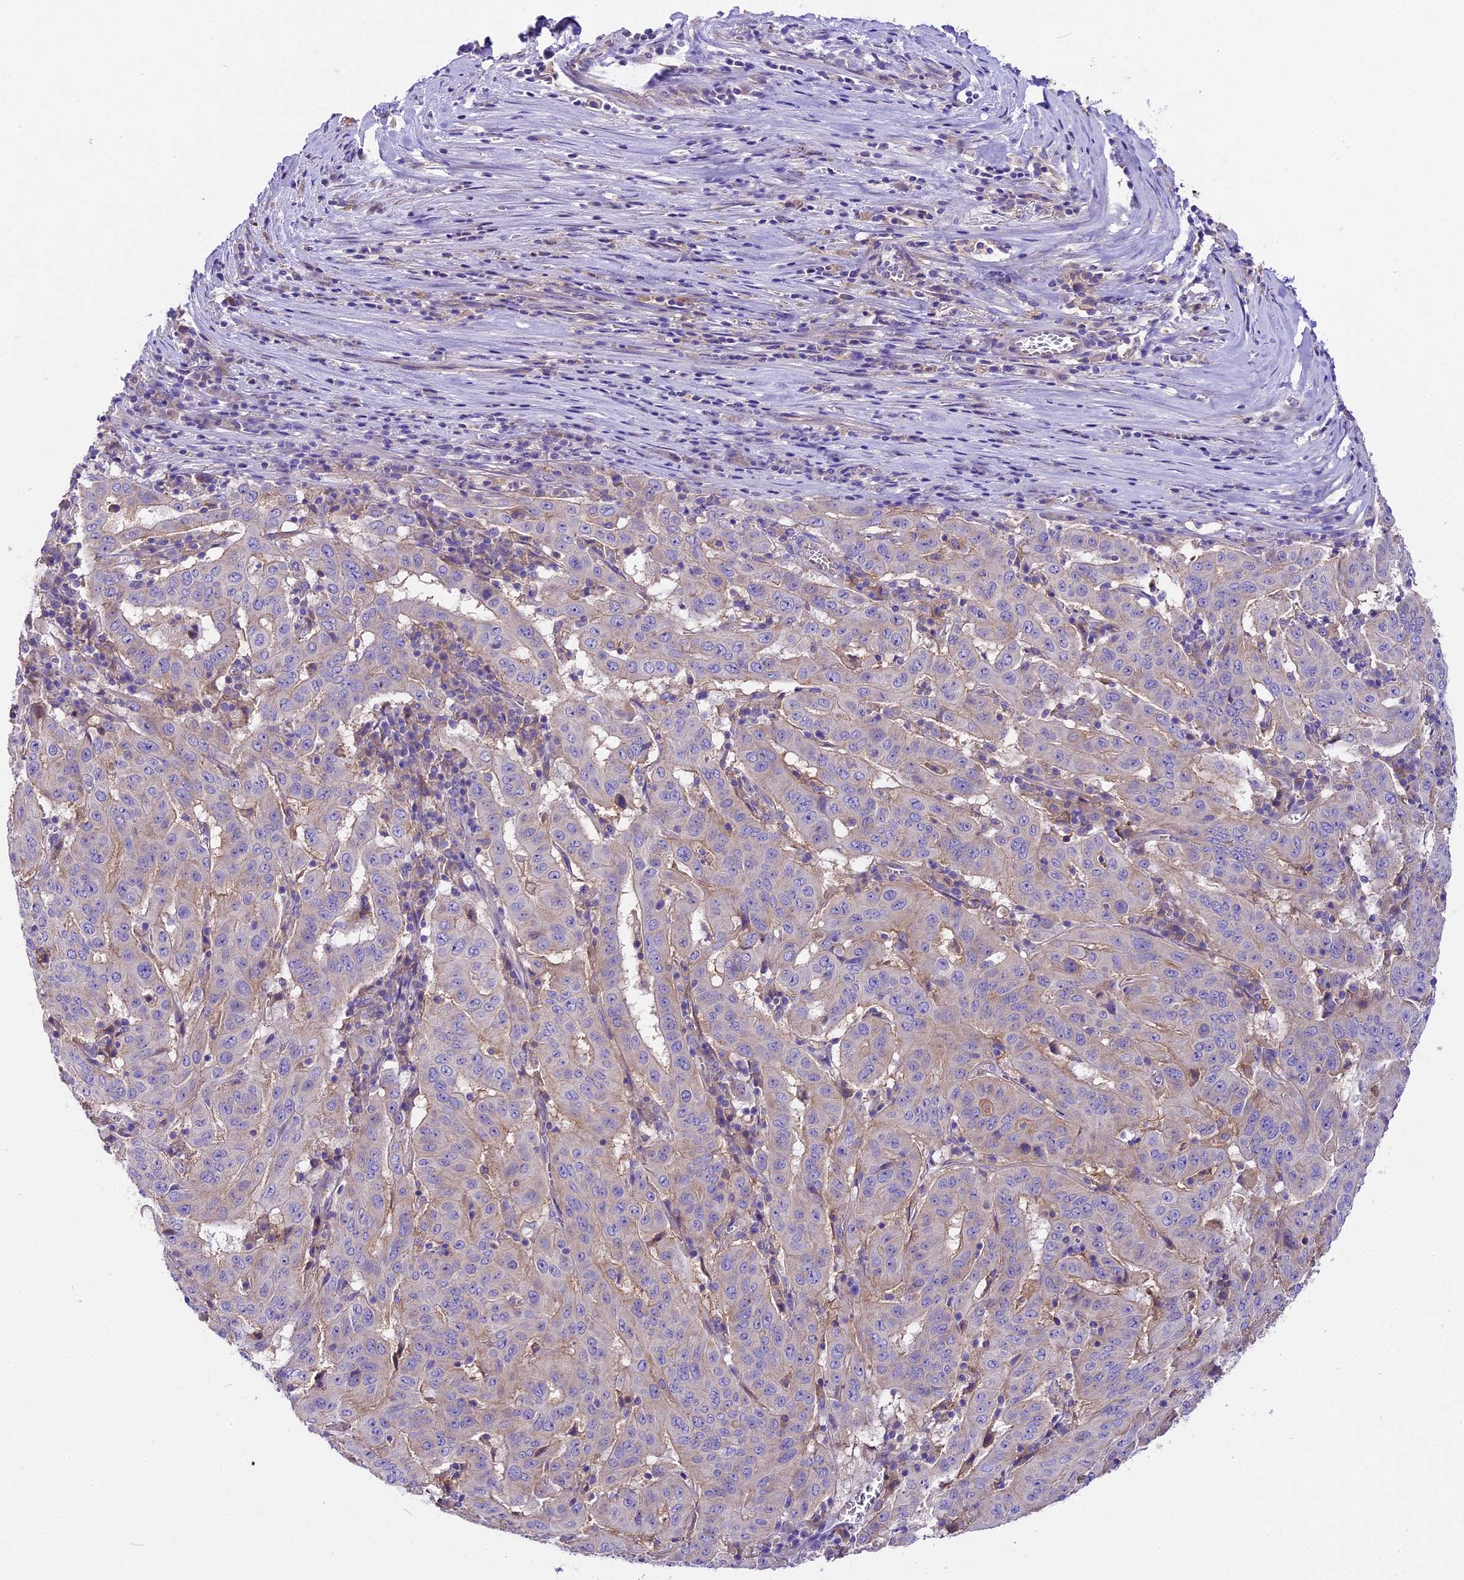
{"staining": {"intensity": "negative", "quantity": "none", "location": "none"}, "tissue": "pancreatic cancer", "cell_type": "Tumor cells", "image_type": "cancer", "snomed": [{"axis": "morphology", "description": "Adenocarcinoma, NOS"}, {"axis": "topography", "description": "Pancreas"}], "caption": "The histopathology image reveals no significant expression in tumor cells of pancreatic adenocarcinoma.", "gene": "PEMT", "patient": {"sex": "male", "age": 63}}